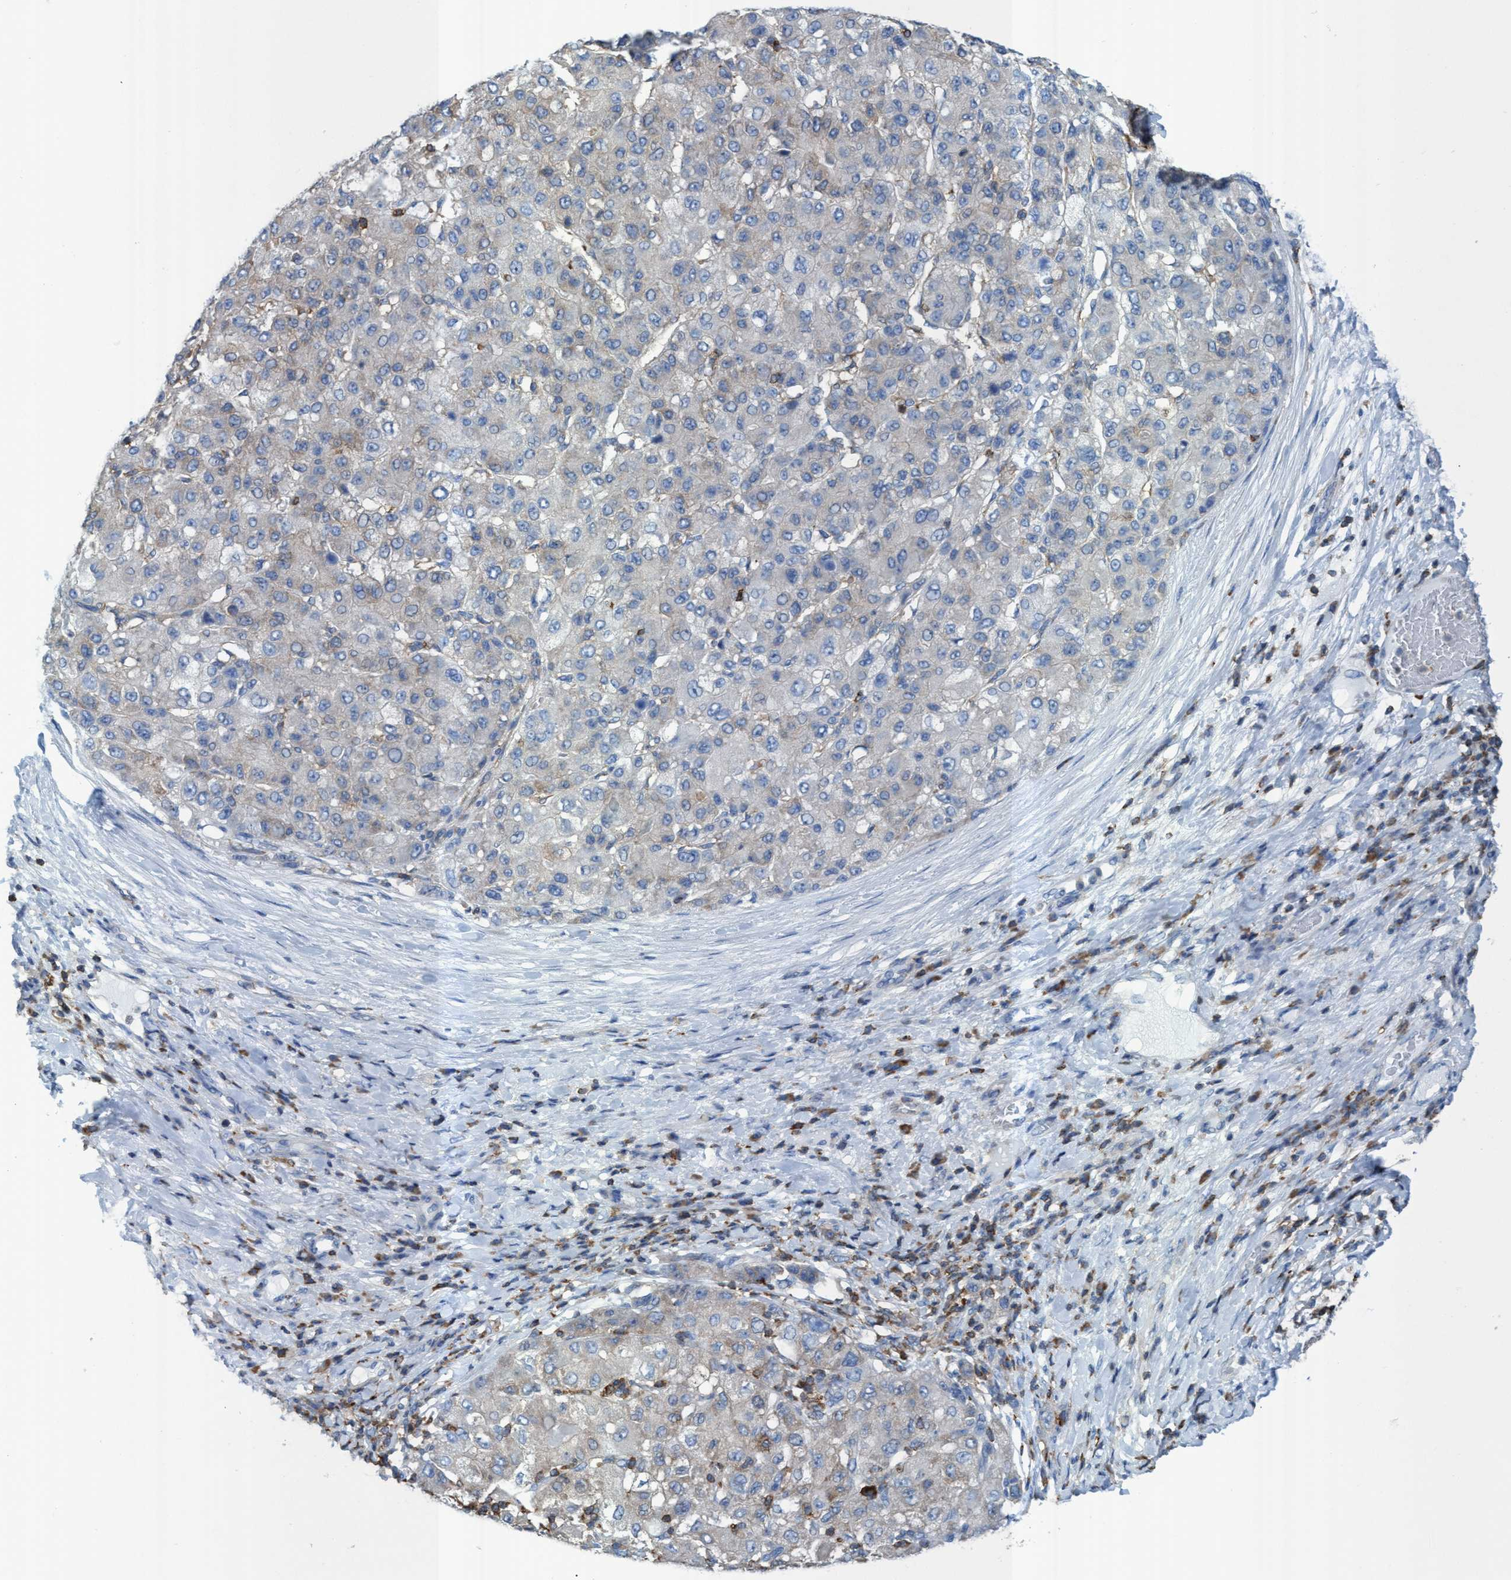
{"staining": {"intensity": "weak", "quantity": "<25%", "location": "cytoplasmic/membranous"}, "tissue": "liver cancer", "cell_type": "Tumor cells", "image_type": "cancer", "snomed": [{"axis": "morphology", "description": "Carcinoma, Hepatocellular, NOS"}, {"axis": "topography", "description": "Liver"}], "caption": "Photomicrograph shows no significant protein staining in tumor cells of liver hepatocellular carcinoma.", "gene": "EZR", "patient": {"sex": "male", "age": 80}}